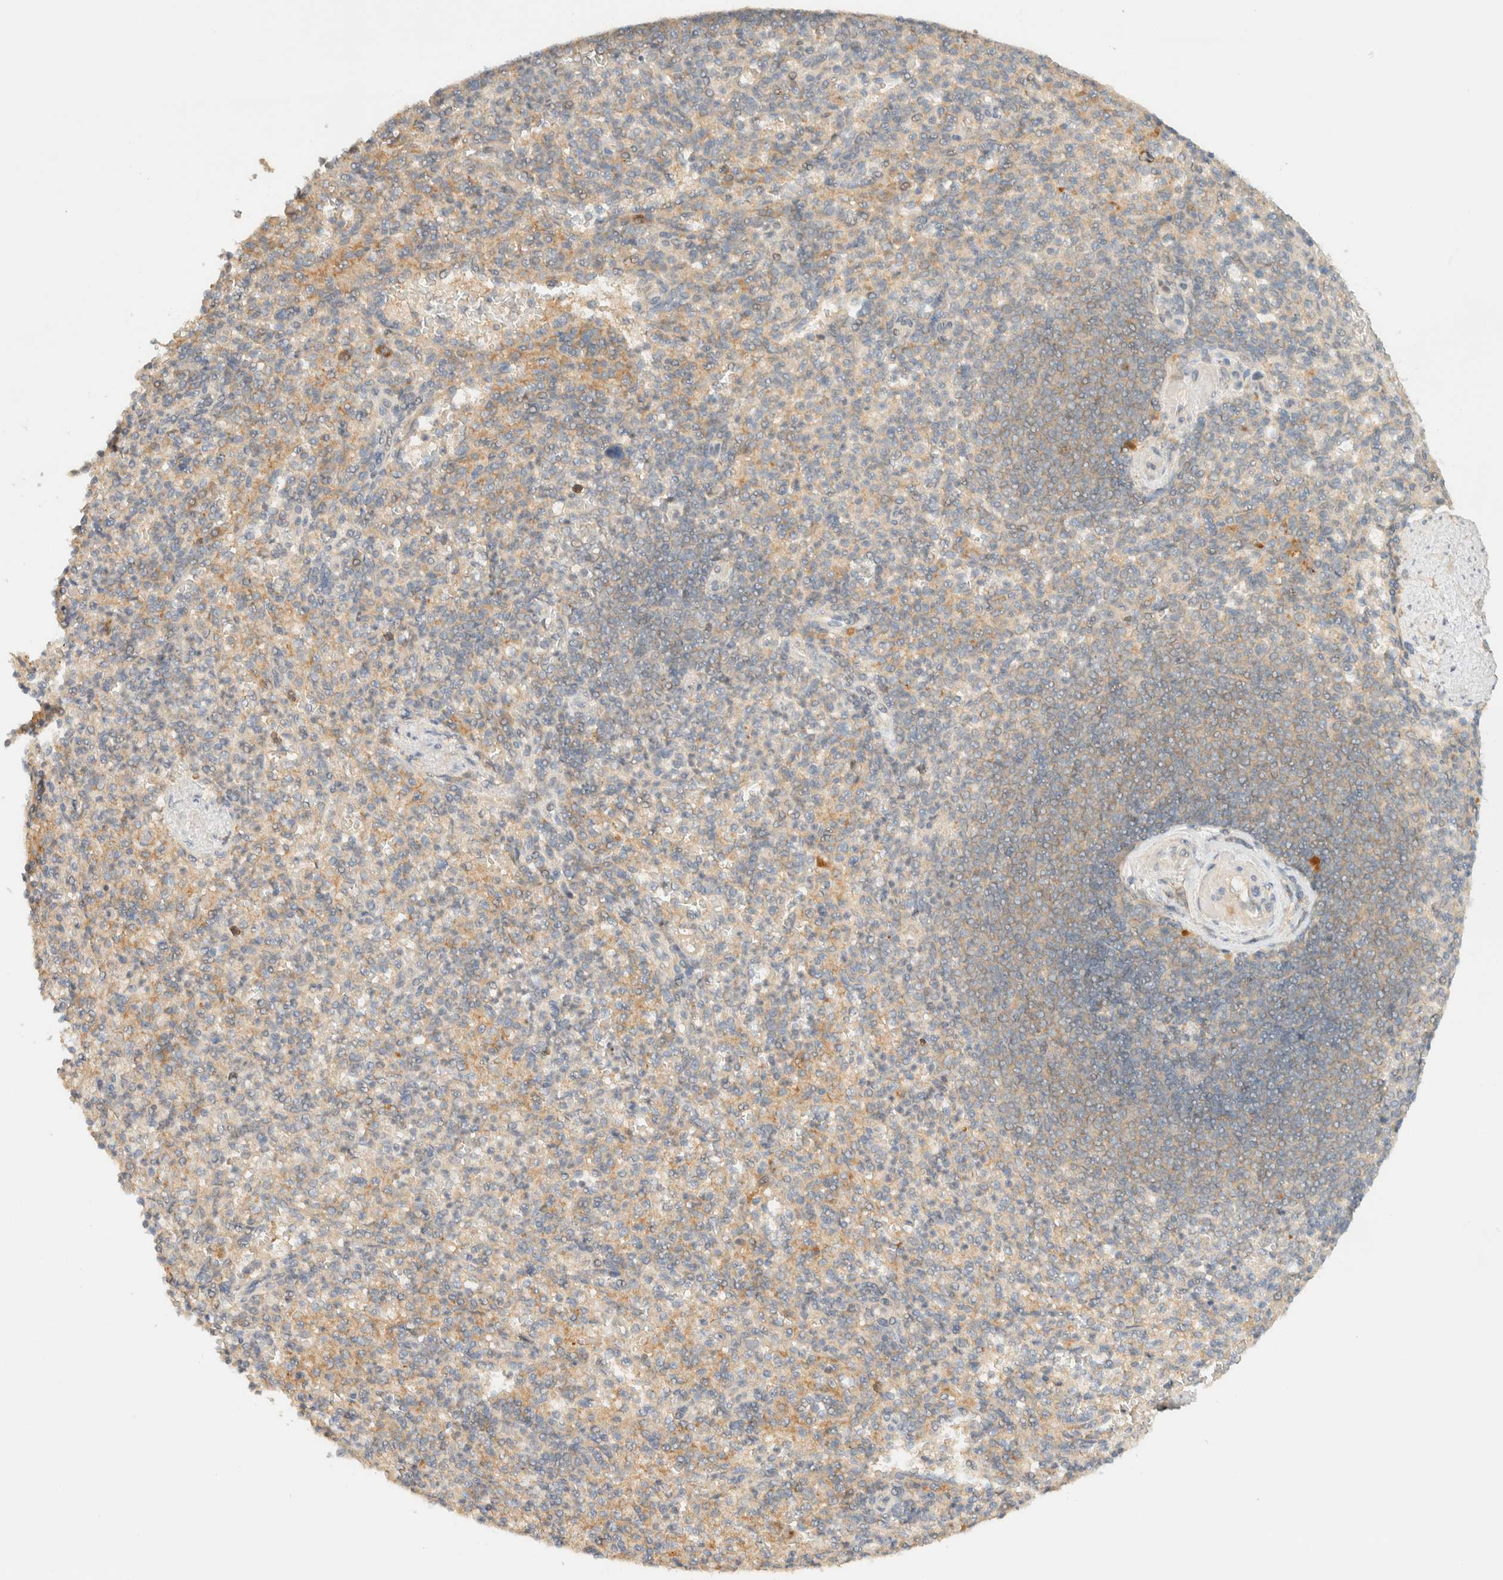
{"staining": {"intensity": "weak", "quantity": "<25%", "location": "cytoplasmic/membranous"}, "tissue": "spleen", "cell_type": "Cells in red pulp", "image_type": "normal", "snomed": [{"axis": "morphology", "description": "Normal tissue, NOS"}, {"axis": "topography", "description": "Spleen"}], "caption": "Immunohistochemistry of benign spleen reveals no positivity in cells in red pulp. (IHC, brightfield microscopy, high magnification).", "gene": "ZBTB34", "patient": {"sex": "female", "age": 74}}